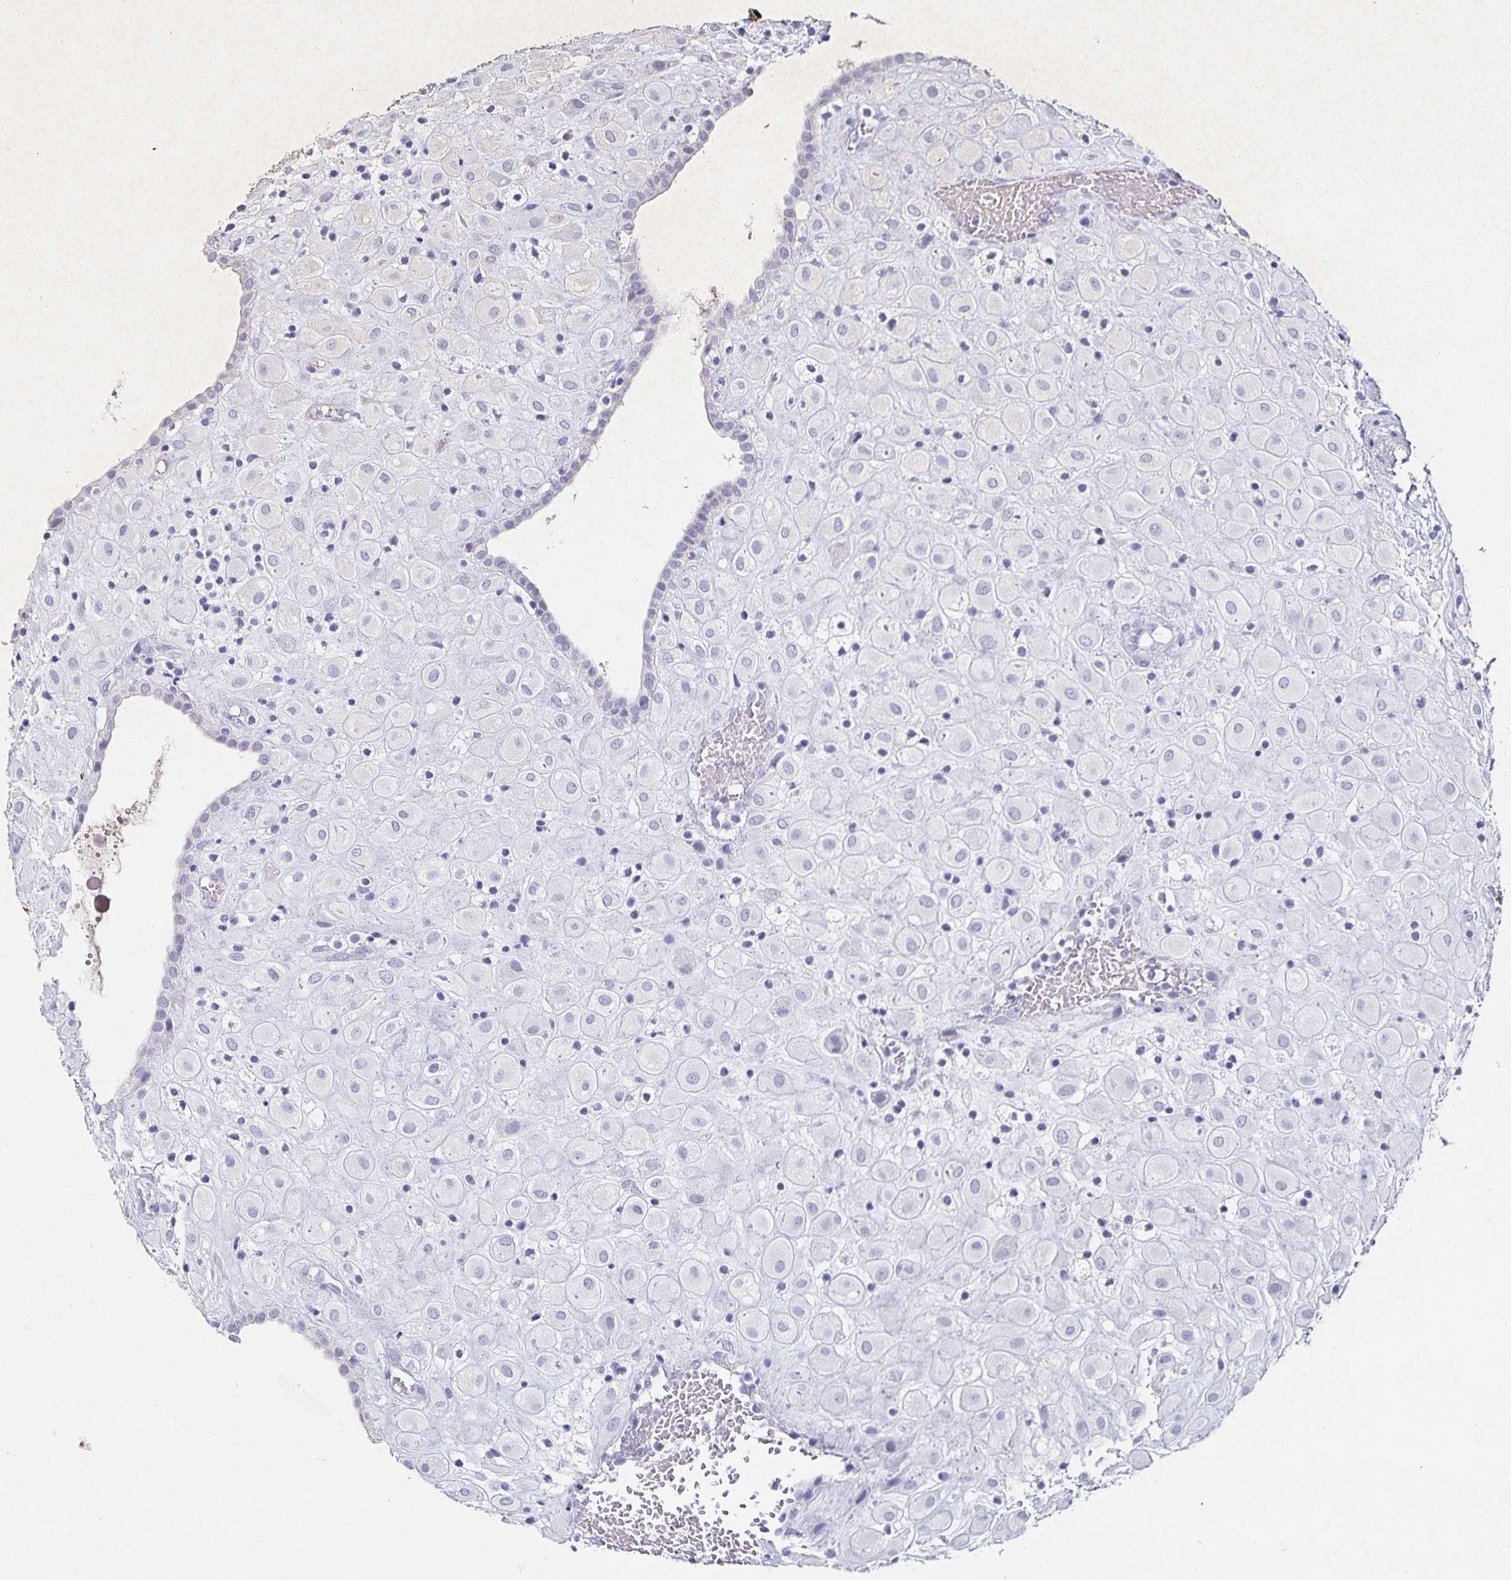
{"staining": {"intensity": "negative", "quantity": "none", "location": "none"}, "tissue": "placenta", "cell_type": "Decidual cells", "image_type": "normal", "snomed": [{"axis": "morphology", "description": "Normal tissue, NOS"}, {"axis": "topography", "description": "Placenta"}], "caption": "The histopathology image exhibits no staining of decidual cells in normal placenta.", "gene": "CHGA", "patient": {"sex": "female", "age": 24}}